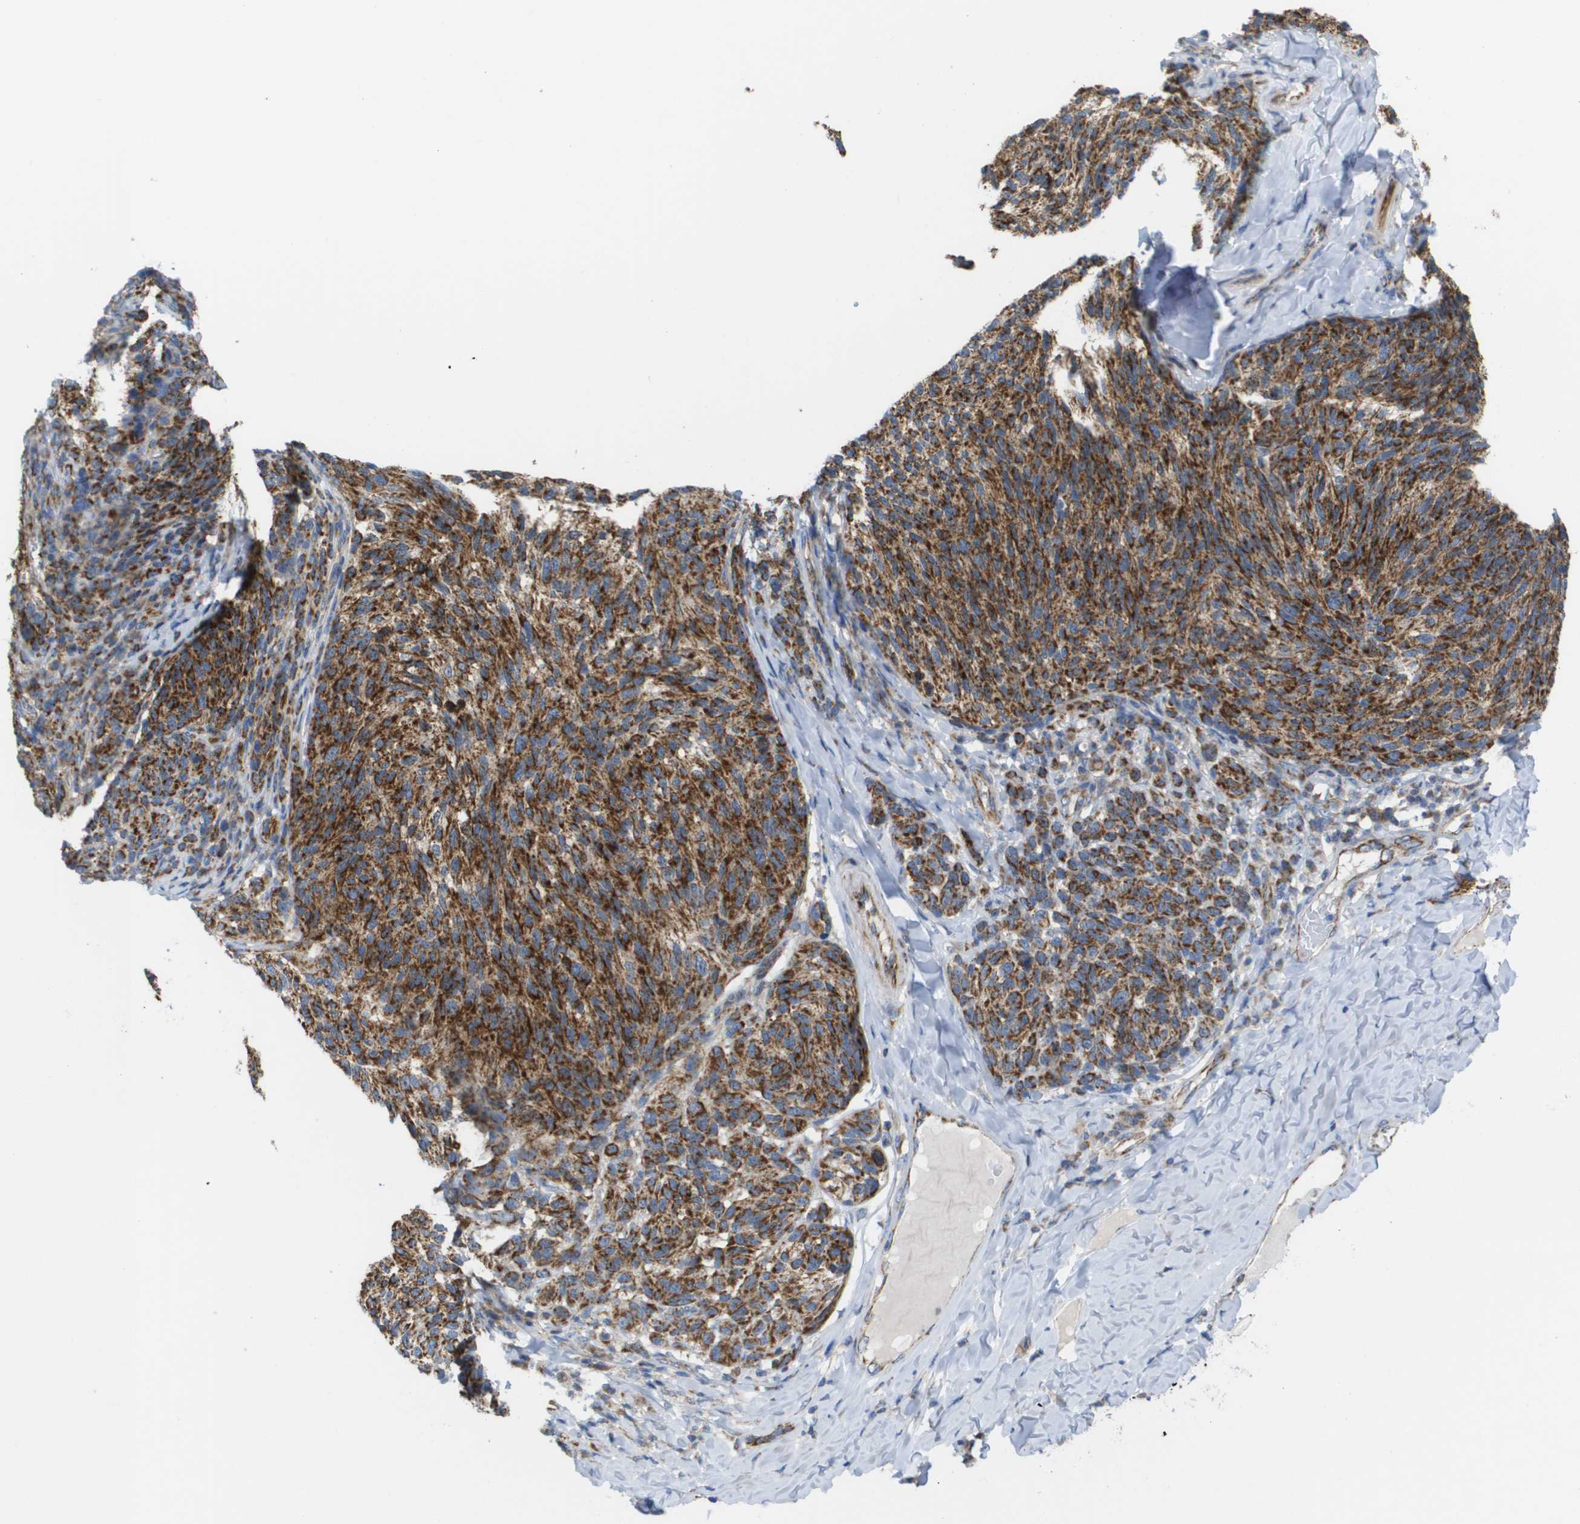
{"staining": {"intensity": "strong", "quantity": ">75%", "location": "cytoplasmic/membranous"}, "tissue": "melanoma", "cell_type": "Tumor cells", "image_type": "cancer", "snomed": [{"axis": "morphology", "description": "Malignant melanoma, NOS"}, {"axis": "topography", "description": "Skin"}], "caption": "Human malignant melanoma stained with a brown dye shows strong cytoplasmic/membranous positive staining in about >75% of tumor cells.", "gene": "FIS1", "patient": {"sex": "female", "age": 73}}